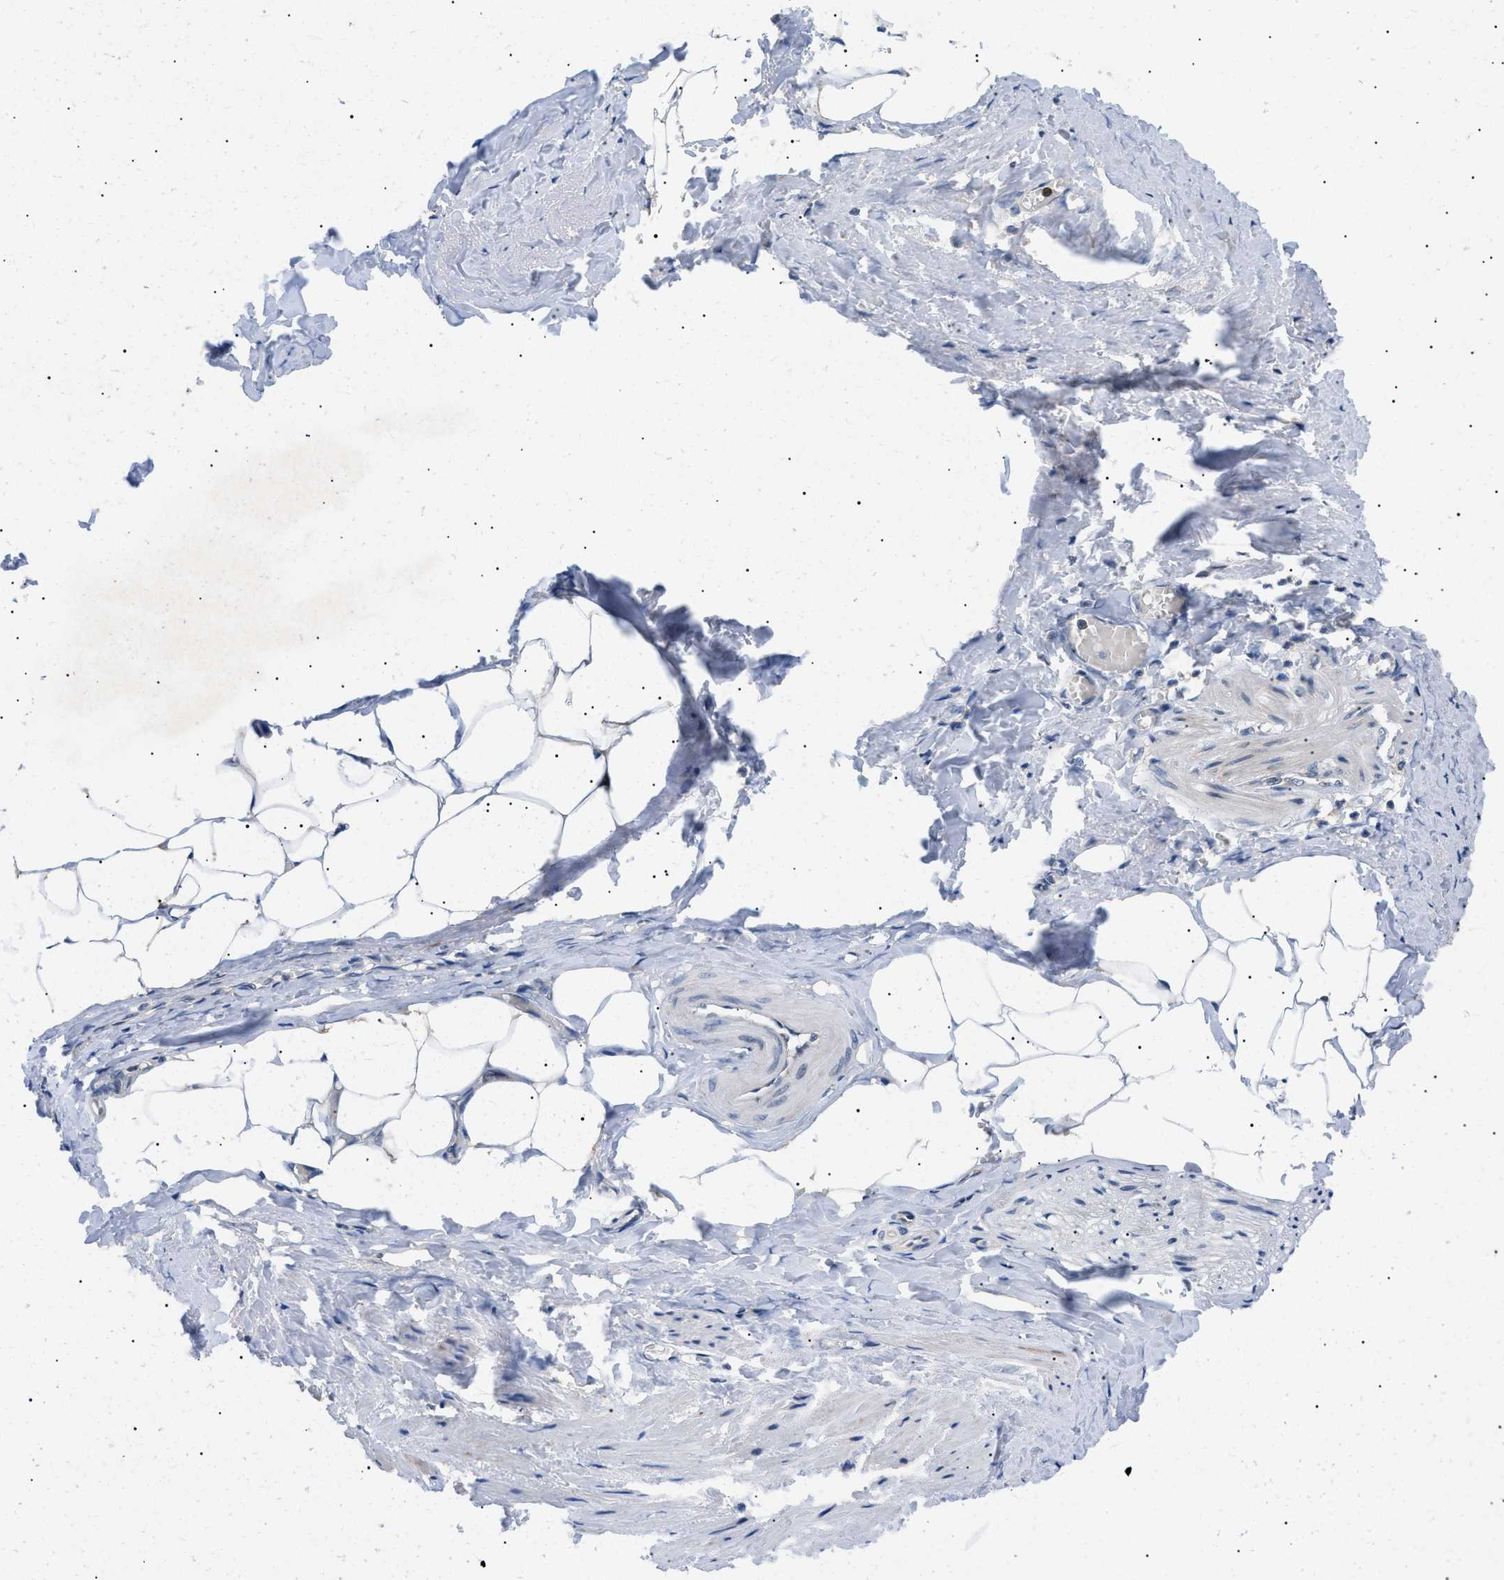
{"staining": {"intensity": "negative", "quantity": "none", "location": "none"}, "tissue": "adipose tissue", "cell_type": "Adipocytes", "image_type": "normal", "snomed": [{"axis": "morphology", "description": "Normal tissue, NOS"}, {"axis": "topography", "description": "Soft tissue"}, {"axis": "topography", "description": "Vascular tissue"}], "caption": "Adipose tissue stained for a protein using IHC exhibits no staining adipocytes.", "gene": "DERL1", "patient": {"sex": "female", "age": 35}}